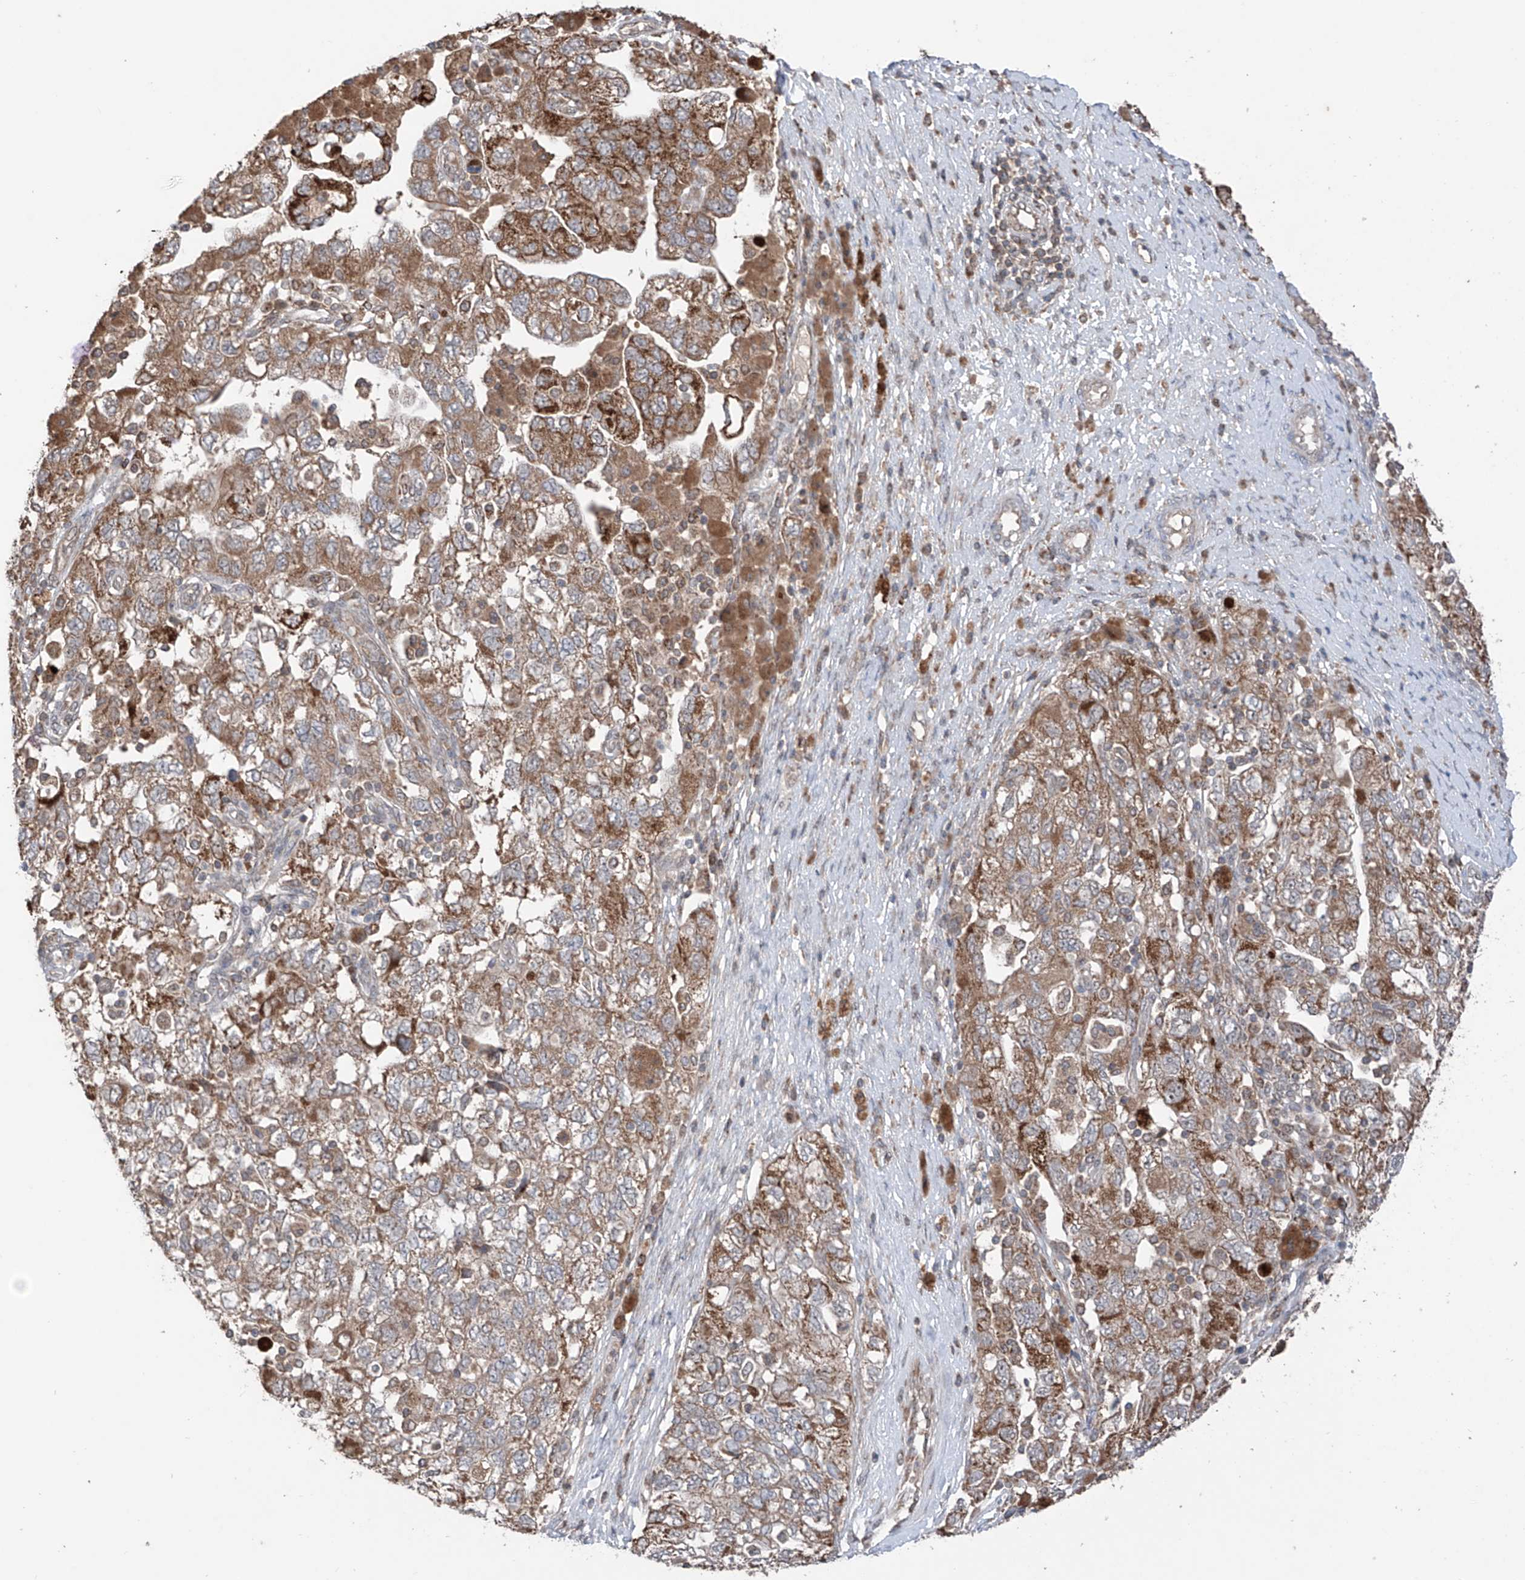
{"staining": {"intensity": "moderate", "quantity": ">75%", "location": "cytoplasmic/membranous"}, "tissue": "ovarian cancer", "cell_type": "Tumor cells", "image_type": "cancer", "snomed": [{"axis": "morphology", "description": "Carcinoma, NOS"}, {"axis": "morphology", "description": "Cystadenocarcinoma, serous, NOS"}, {"axis": "topography", "description": "Ovary"}], "caption": "Immunohistochemistry (IHC) (DAB (3,3'-diaminobenzidine)) staining of human ovarian cancer shows moderate cytoplasmic/membranous protein expression in about >75% of tumor cells.", "gene": "SAMD3", "patient": {"sex": "female", "age": 69}}